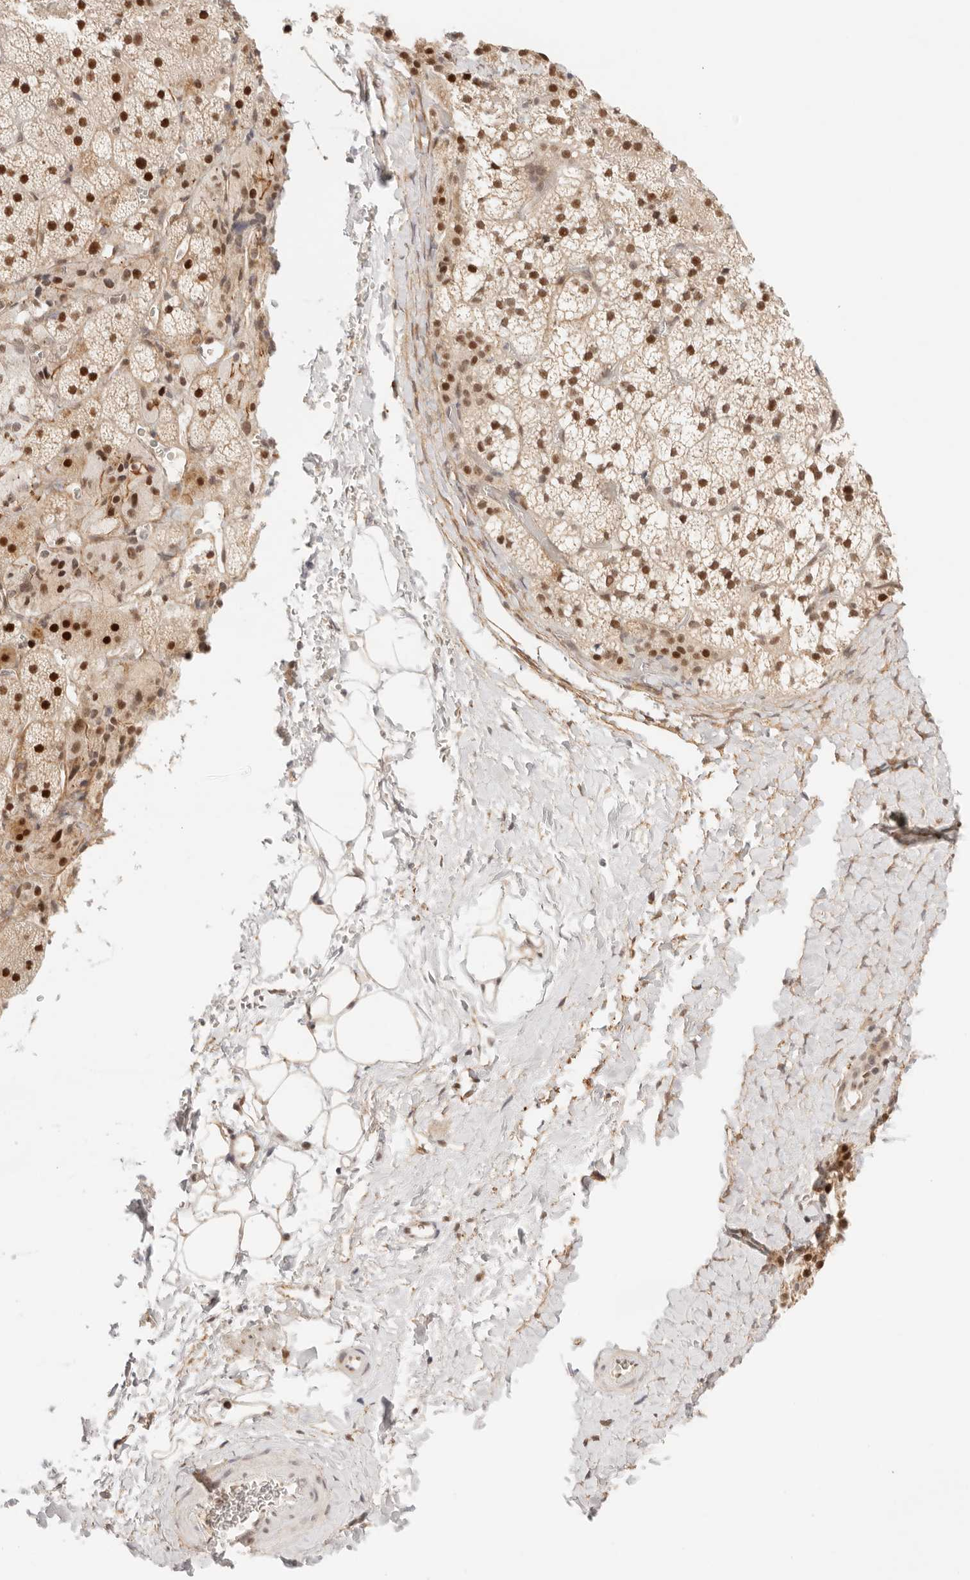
{"staining": {"intensity": "strong", "quantity": ">75%", "location": "nuclear"}, "tissue": "adrenal gland", "cell_type": "Glandular cells", "image_type": "normal", "snomed": [{"axis": "morphology", "description": "Normal tissue, NOS"}, {"axis": "topography", "description": "Adrenal gland"}], "caption": "This histopathology image reveals benign adrenal gland stained with IHC to label a protein in brown. The nuclear of glandular cells show strong positivity for the protein. Nuclei are counter-stained blue.", "gene": "GTF2E2", "patient": {"sex": "female", "age": 44}}